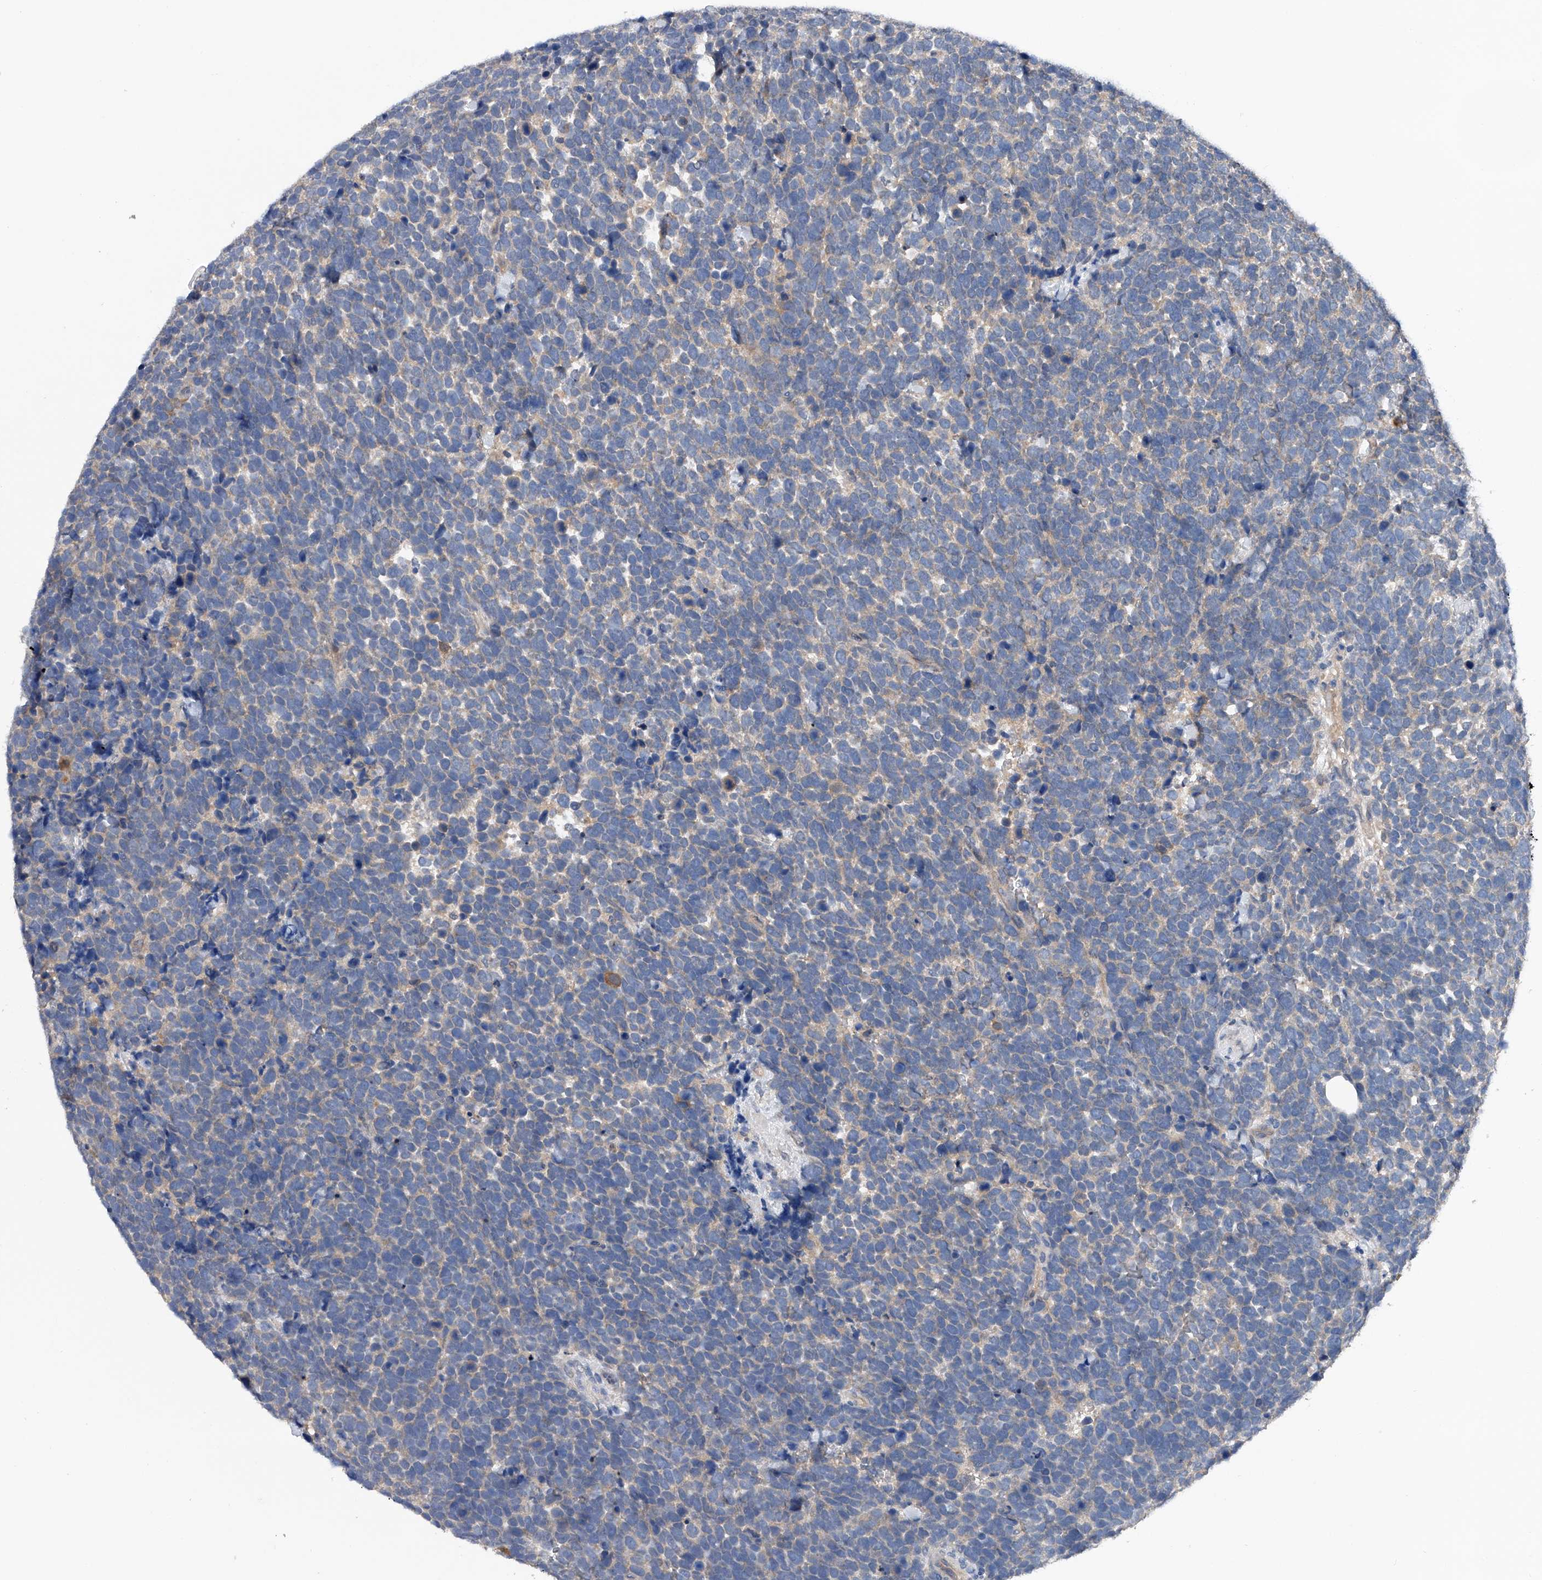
{"staining": {"intensity": "weak", "quantity": ">75%", "location": "cytoplasmic/membranous"}, "tissue": "urothelial cancer", "cell_type": "Tumor cells", "image_type": "cancer", "snomed": [{"axis": "morphology", "description": "Urothelial carcinoma, High grade"}, {"axis": "topography", "description": "Urinary bladder"}], "caption": "High-magnification brightfield microscopy of urothelial cancer stained with DAB (3,3'-diaminobenzidine) (brown) and counterstained with hematoxylin (blue). tumor cells exhibit weak cytoplasmic/membranous positivity is identified in approximately>75% of cells.", "gene": "PGM3", "patient": {"sex": "female", "age": 82}}